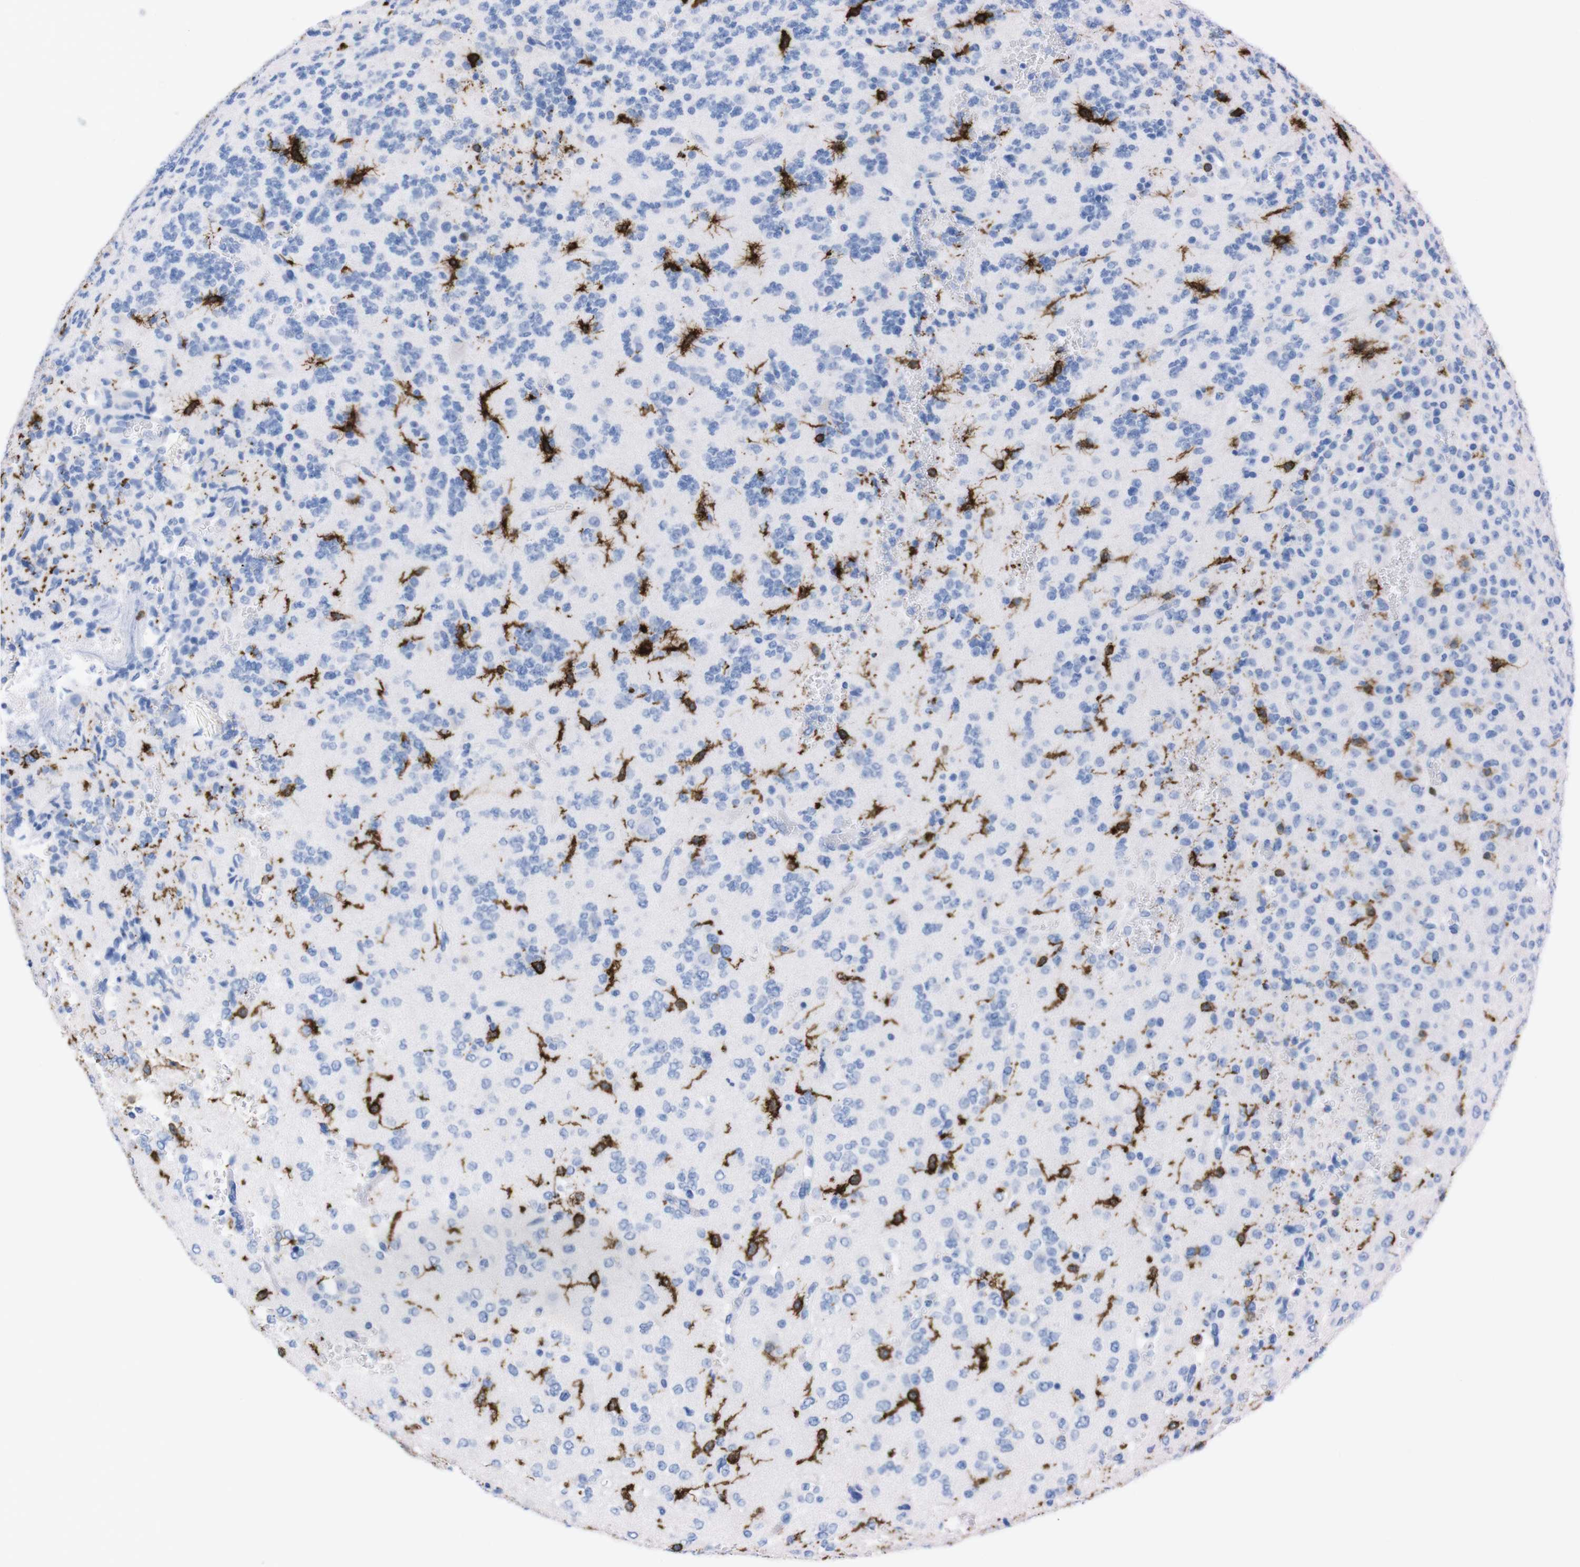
{"staining": {"intensity": "negative", "quantity": "none", "location": "none"}, "tissue": "glioma", "cell_type": "Tumor cells", "image_type": "cancer", "snomed": [{"axis": "morphology", "description": "Glioma, malignant, Low grade"}, {"axis": "topography", "description": "Brain"}], "caption": "IHC of glioma displays no staining in tumor cells.", "gene": "P2RY12", "patient": {"sex": "male", "age": 38}}